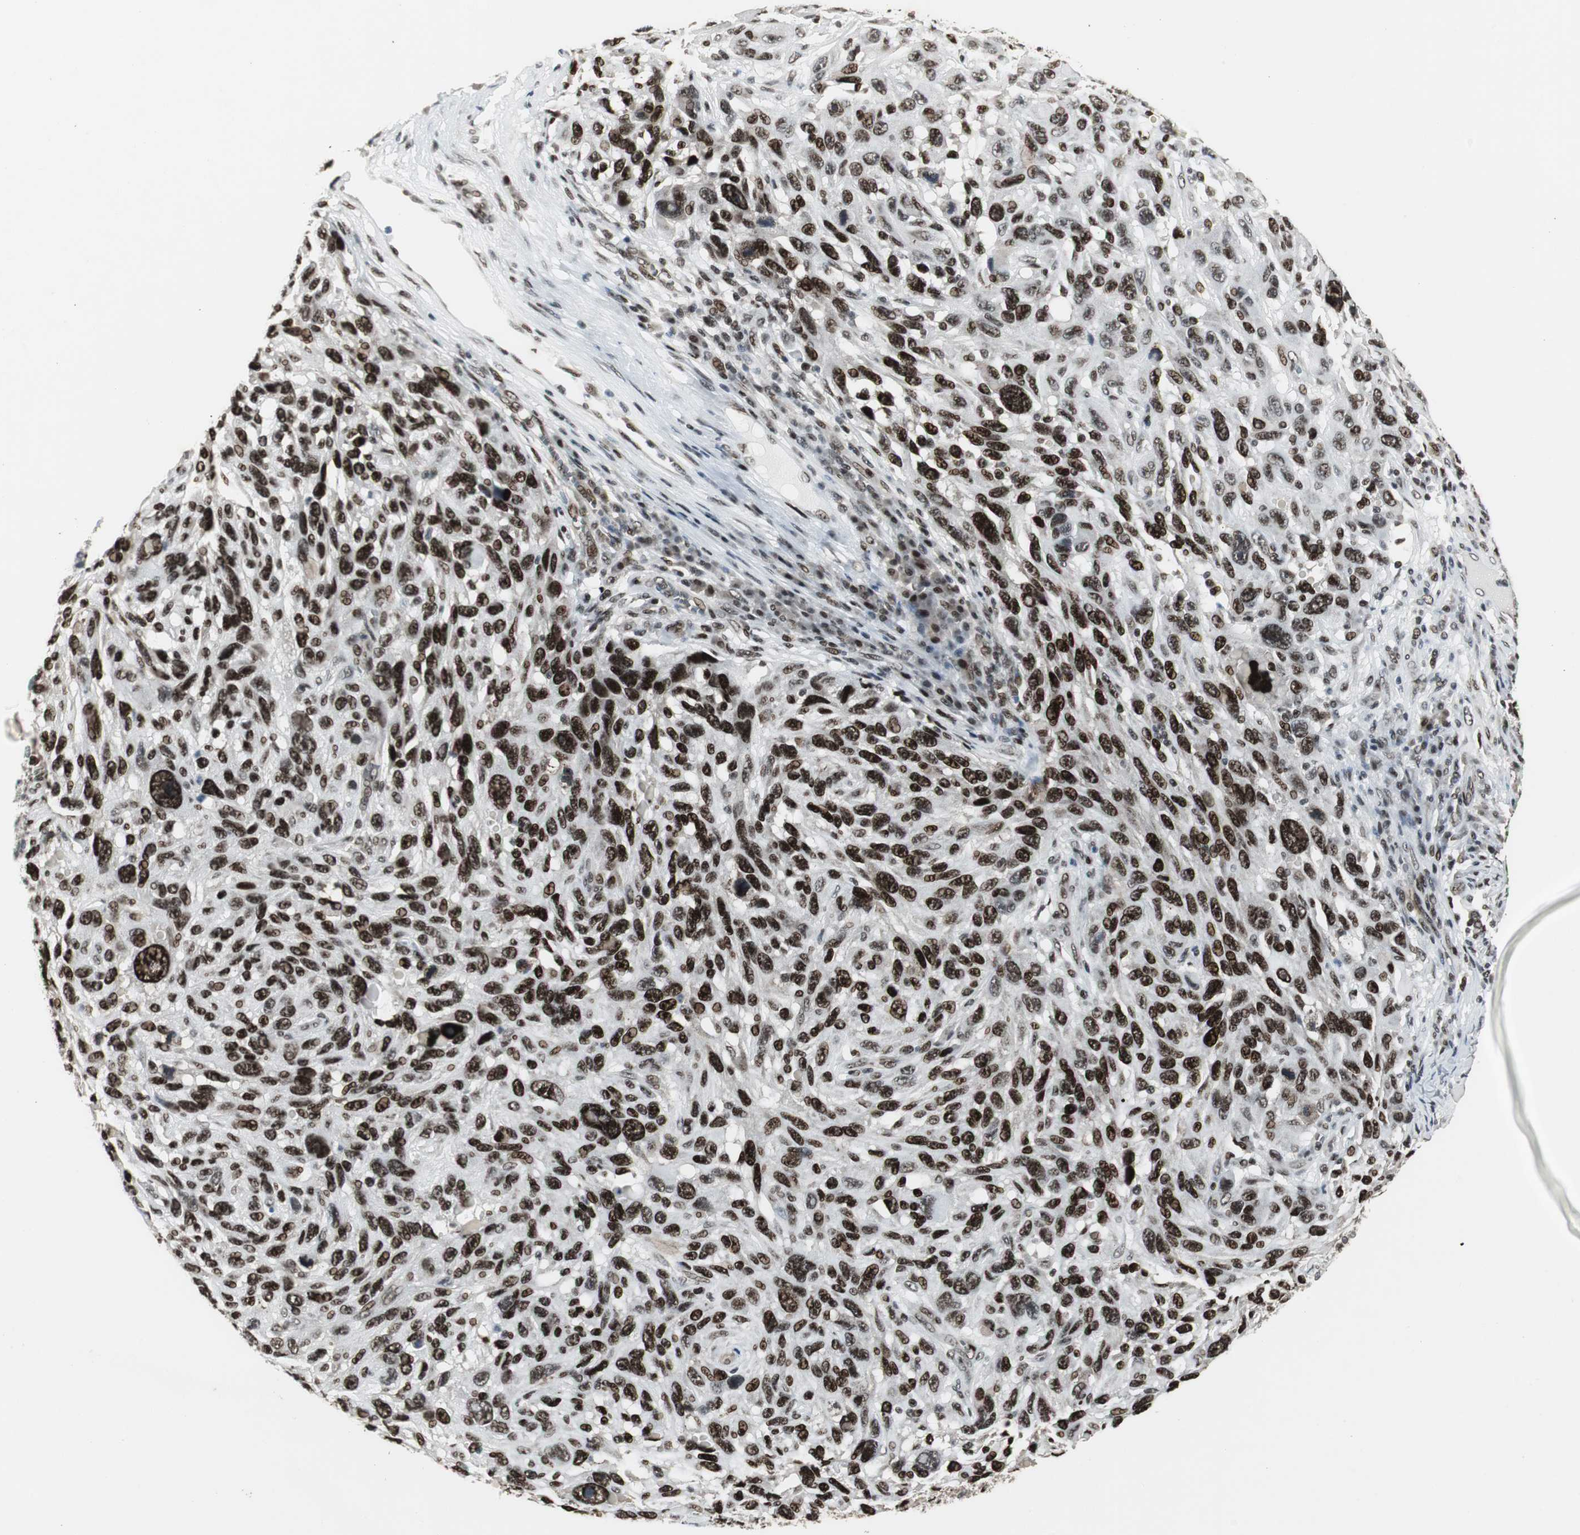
{"staining": {"intensity": "strong", "quantity": ">75%", "location": "nuclear"}, "tissue": "melanoma", "cell_type": "Tumor cells", "image_type": "cancer", "snomed": [{"axis": "morphology", "description": "Malignant melanoma, NOS"}, {"axis": "topography", "description": "Skin"}], "caption": "A brown stain shows strong nuclear staining of a protein in malignant melanoma tumor cells. The staining was performed using DAB to visualize the protein expression in brown, while the nuclei were stained in blue with hematoxylin (Magnification: 20x).", "gene": "TAF5", "patient": {"sex": "male", "age": 53}}